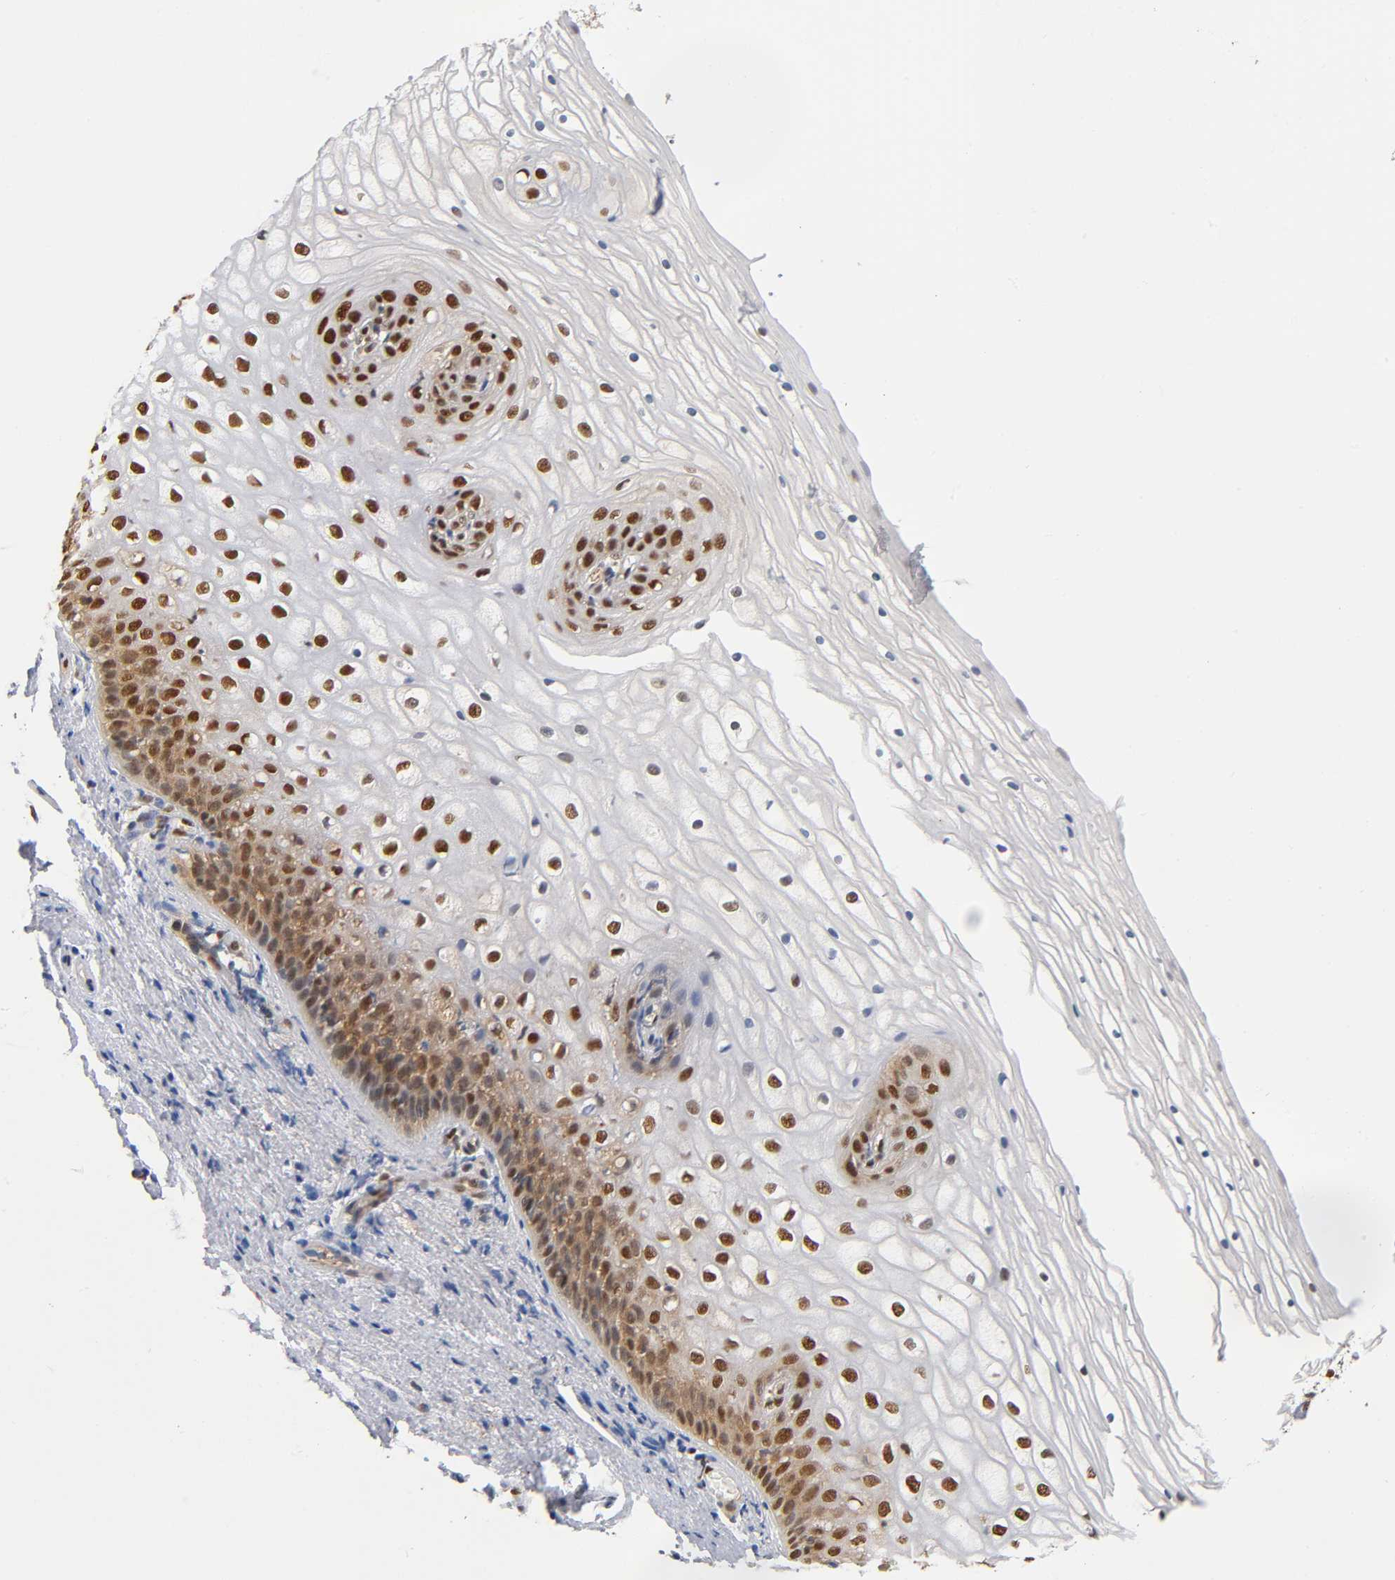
{"staining": {"intensity": "strong", "quantity": ">75%", "location": "nuclear"}, "tissue": "vagina", "cell_type": "Squamous epithelial cells", "image_type": "normal", "snomed": [{"axis": "morphology", "description": "Normal tissue, NOS"}, {"axis": "topography", "description": "Vagina"}], "caption": "Immunohistochemical staining of benign vagina displays high levels of strong nuclear positivity in about >75% of squamous epithelial cells. (DAB = brown stain, brightfield microscopy at high magnification).", "gene": "ILKAP", "patient": {"sex": "female", "age": 34}}